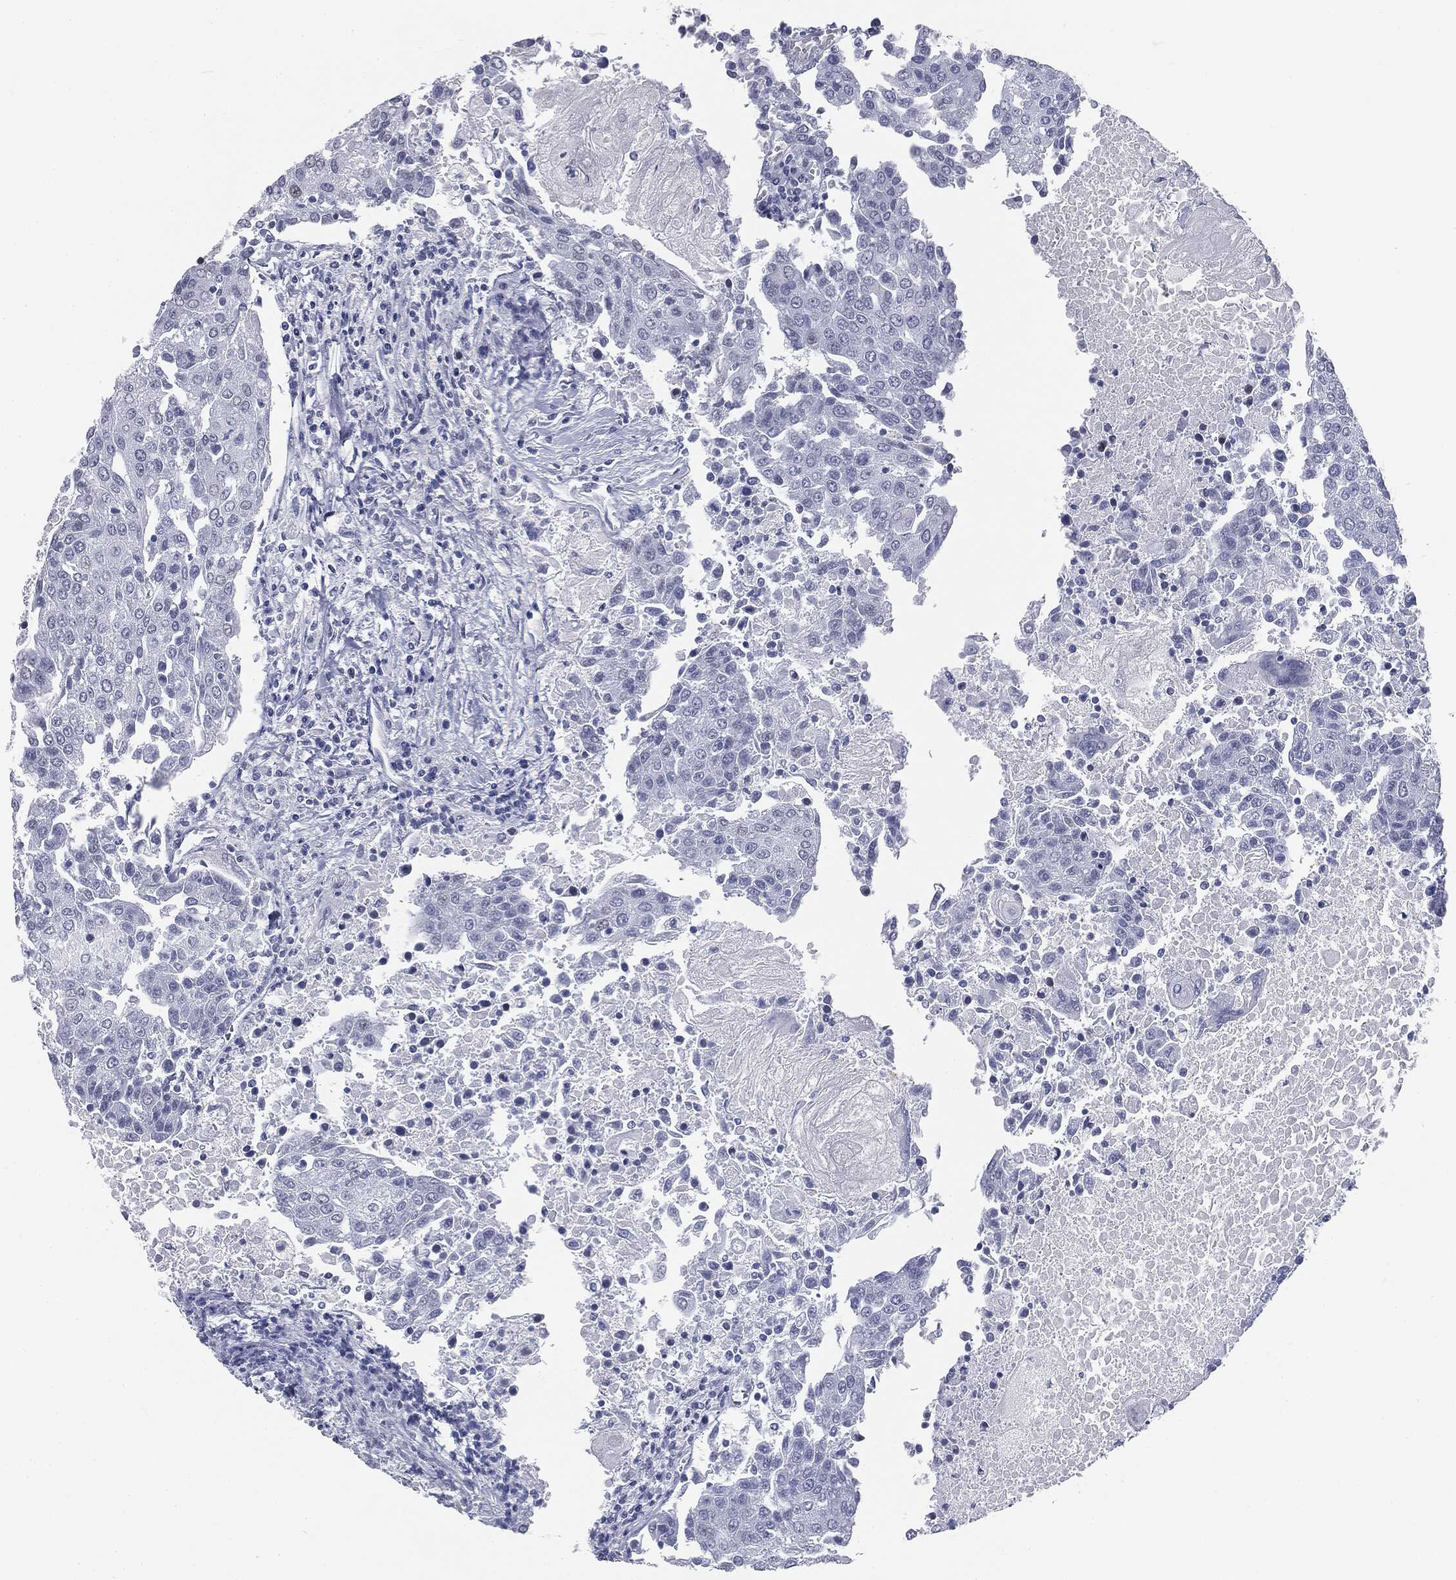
{"staining": {"intensity": "negative", "quantity": "none", "location": "none"}, "tissue": "urothelial cancer", "cell_type": "Tumor cells", "image_type": "cancer", "snomed": [{"axis": "morphology", "description": "Urothelial carcinoma, High grade"}, {"axis": "topography", "description": "Urinary bladder"}], "caption": "Tumor cells show no significant expression in urothelial carcinoma (high-grade). (DAB (3,3'-diaminobenzidine) IHC visualized using brightfield microscopy, high magnification).", "gene": "TPO", "patient": {"sex": "female", "age": 85}}